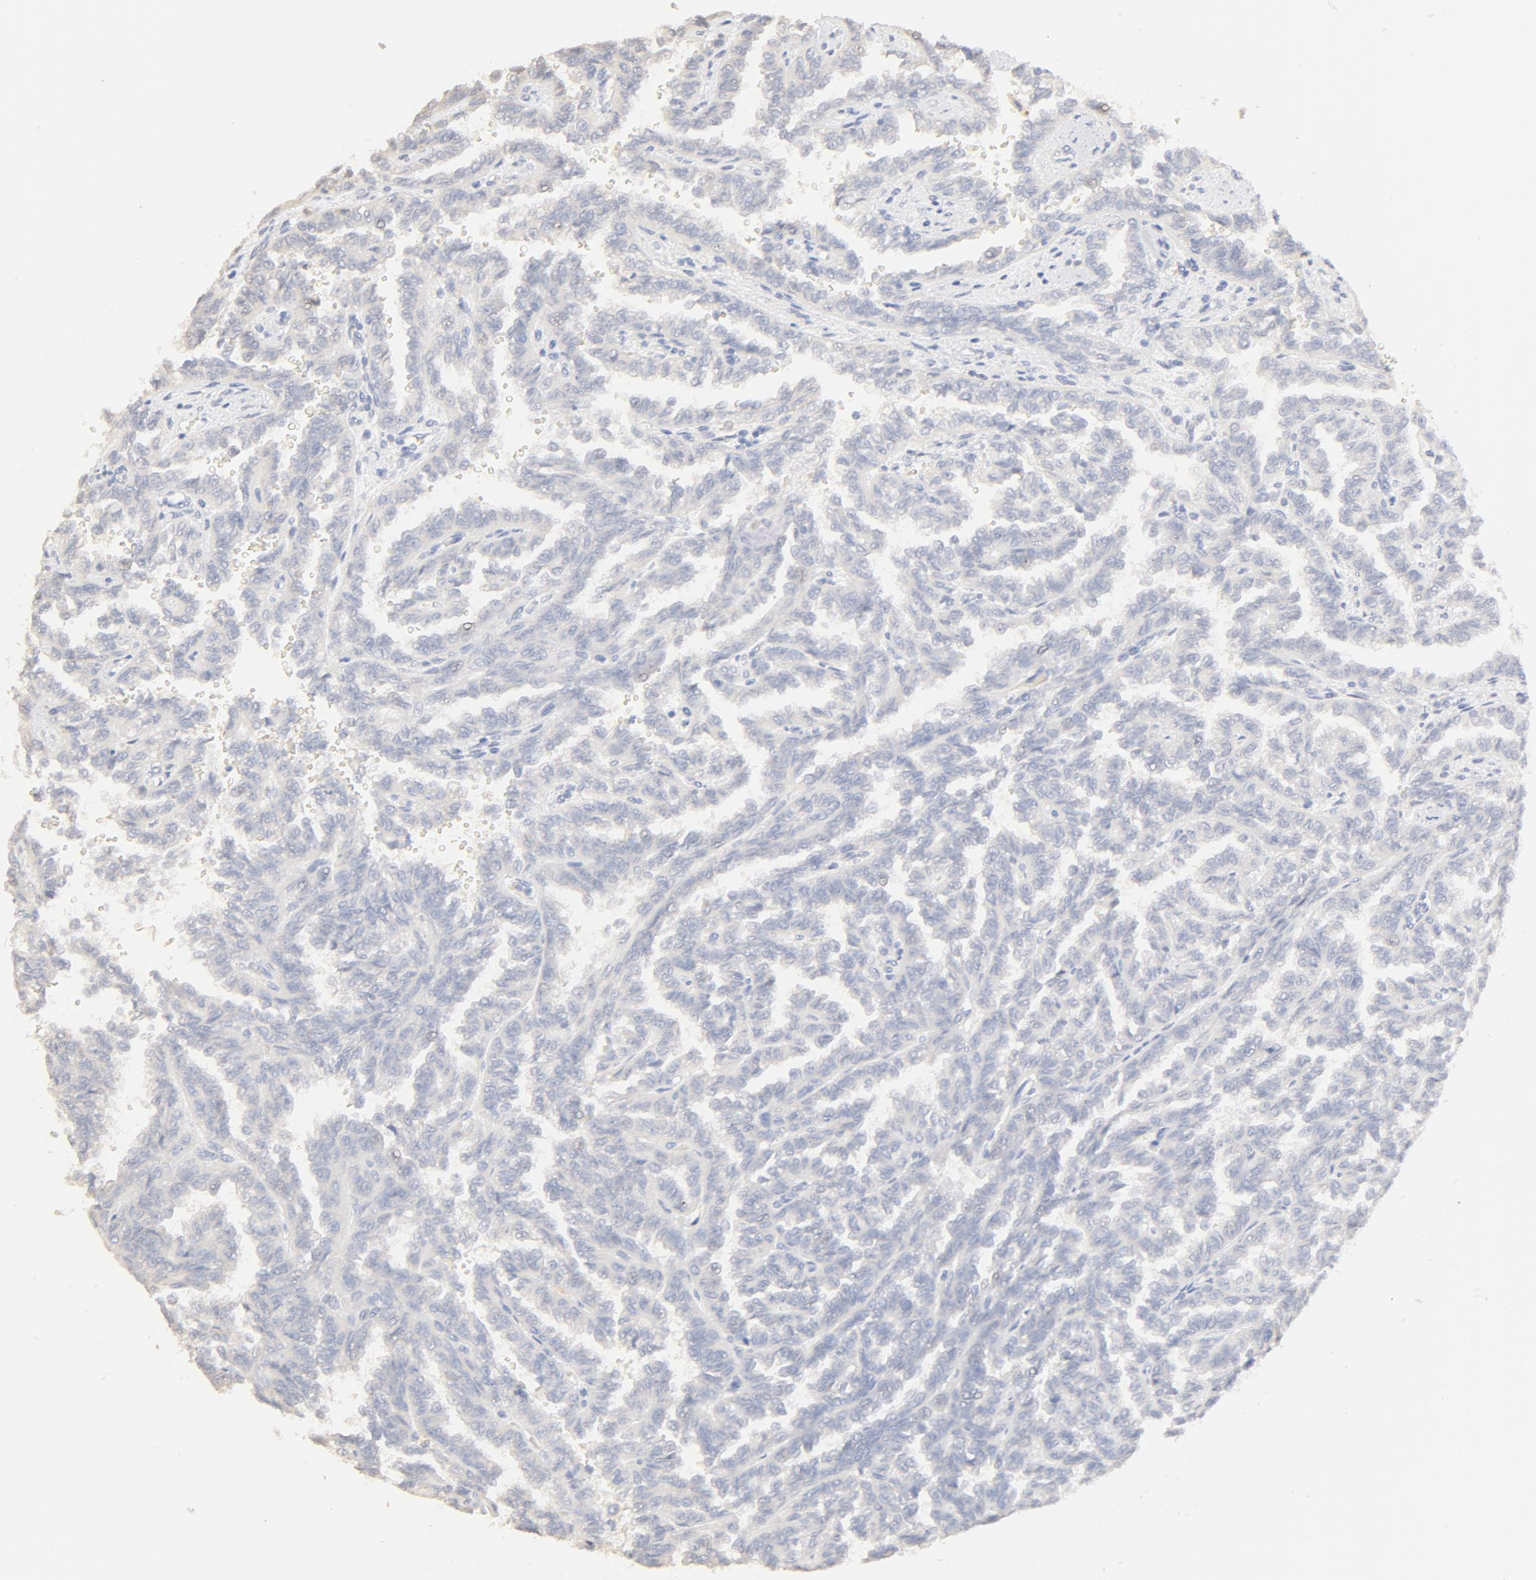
{"staining": {"intensity": "negative", "quantity": "none", "location": "none"}, "tissue": "renal cancer", "cell_type": "Tumor cells", "image_type": "cancer", "snomed": [{"axis": "morphology", "description": "Inflammation, NOS"}, {"axis": "morphology", "description": "Adenocarcinoma, NOS"}, {"axis": "topography", "description": "Kidney"}], "caption": "A high-resolution histopathology image shows immunohistochemistry (IHC) staining of renal adenocarcinoma, which displays no significant staining in tumor cells. (DAB IHC, high magnification).", "gene": "FCGBP", "patient": {"sex": "male", "age": 68}}